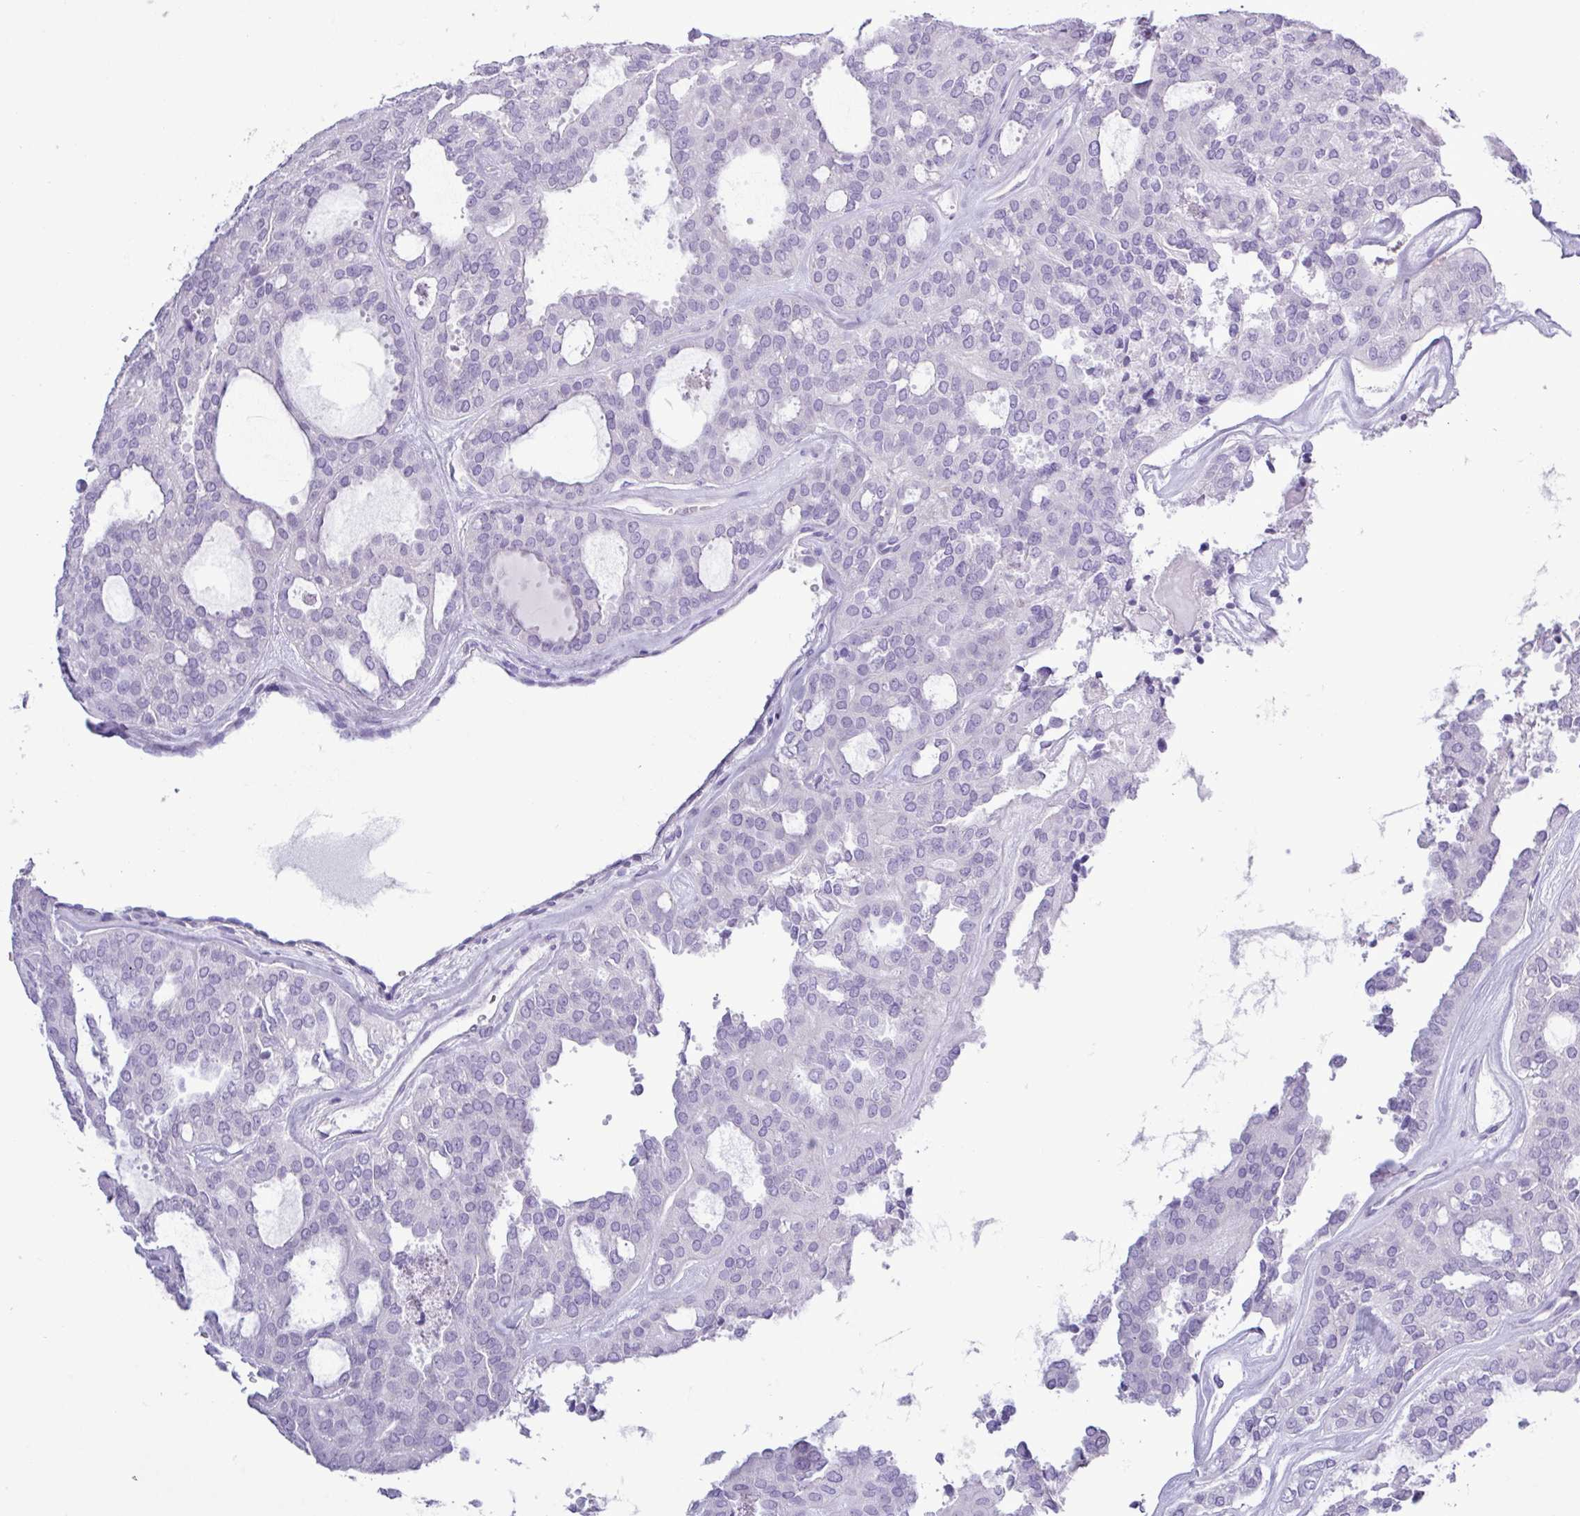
{"staining": {"intensity": "negative", "quantity": "none", "location": "none"}, "tissue": "thyroid cancer", "cell_type": "Tumor cells", "image_type": "cancer", "snomed": [{"axis": "morphology", "description": "Follicular adenoma carcinoma, NOS"}, {"axis": "topography", "description": "Thyroid gland"}], "caption": "Immunohistochemistry micrograph of neoplastic tissue: human thyroid follicular adenoma carcinoma stained with DAB (3,3'-diaminobenzidine) exhibits no significant protein expression in tumor cells.", "gene": "ALDH3A1", "patient": {"sex": "male", "age": 75}}